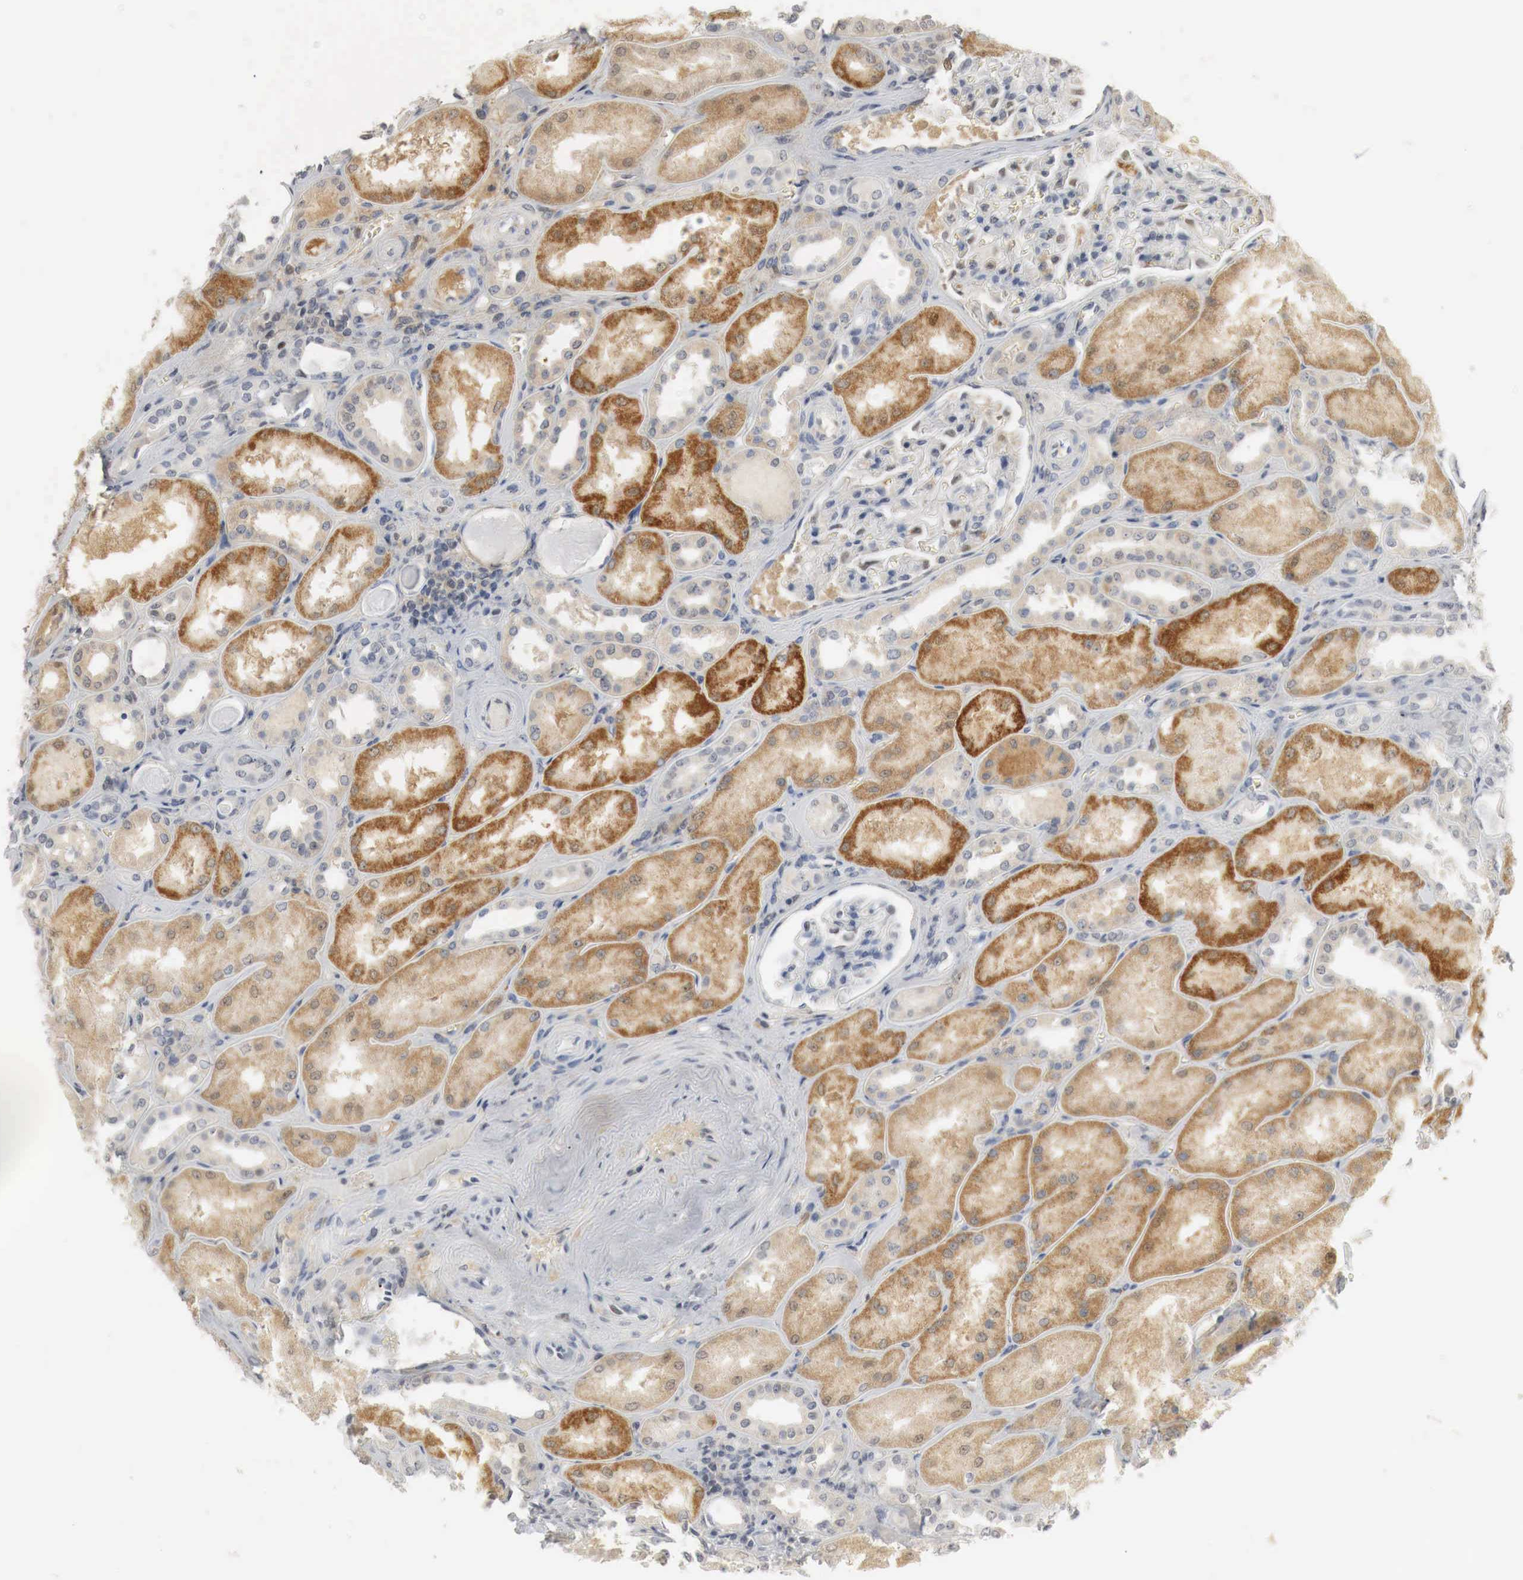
{"staining": {"intensity": "moderate", "quantity": "<25%", "location": "cytoplasmic/membranous,nuclear"}, "tissue": "kidney", "cell_type": "Cells in glomeruli", "image_type": "normal", "snomed": [{"axis": "morphology", "description": "Normal tissue, NOS"}, {"axis": "topography", "description": "Kidney"}], "caption": "A micrograph showing moderate cytoplasmic/membranous,nuclear staining in approximately <25% of cells in glomeruli in normal kidney, as visualized by brown immunohistochemical staining.", "gene": "MYC", "patient": {"sex": "male", "age": 61}}